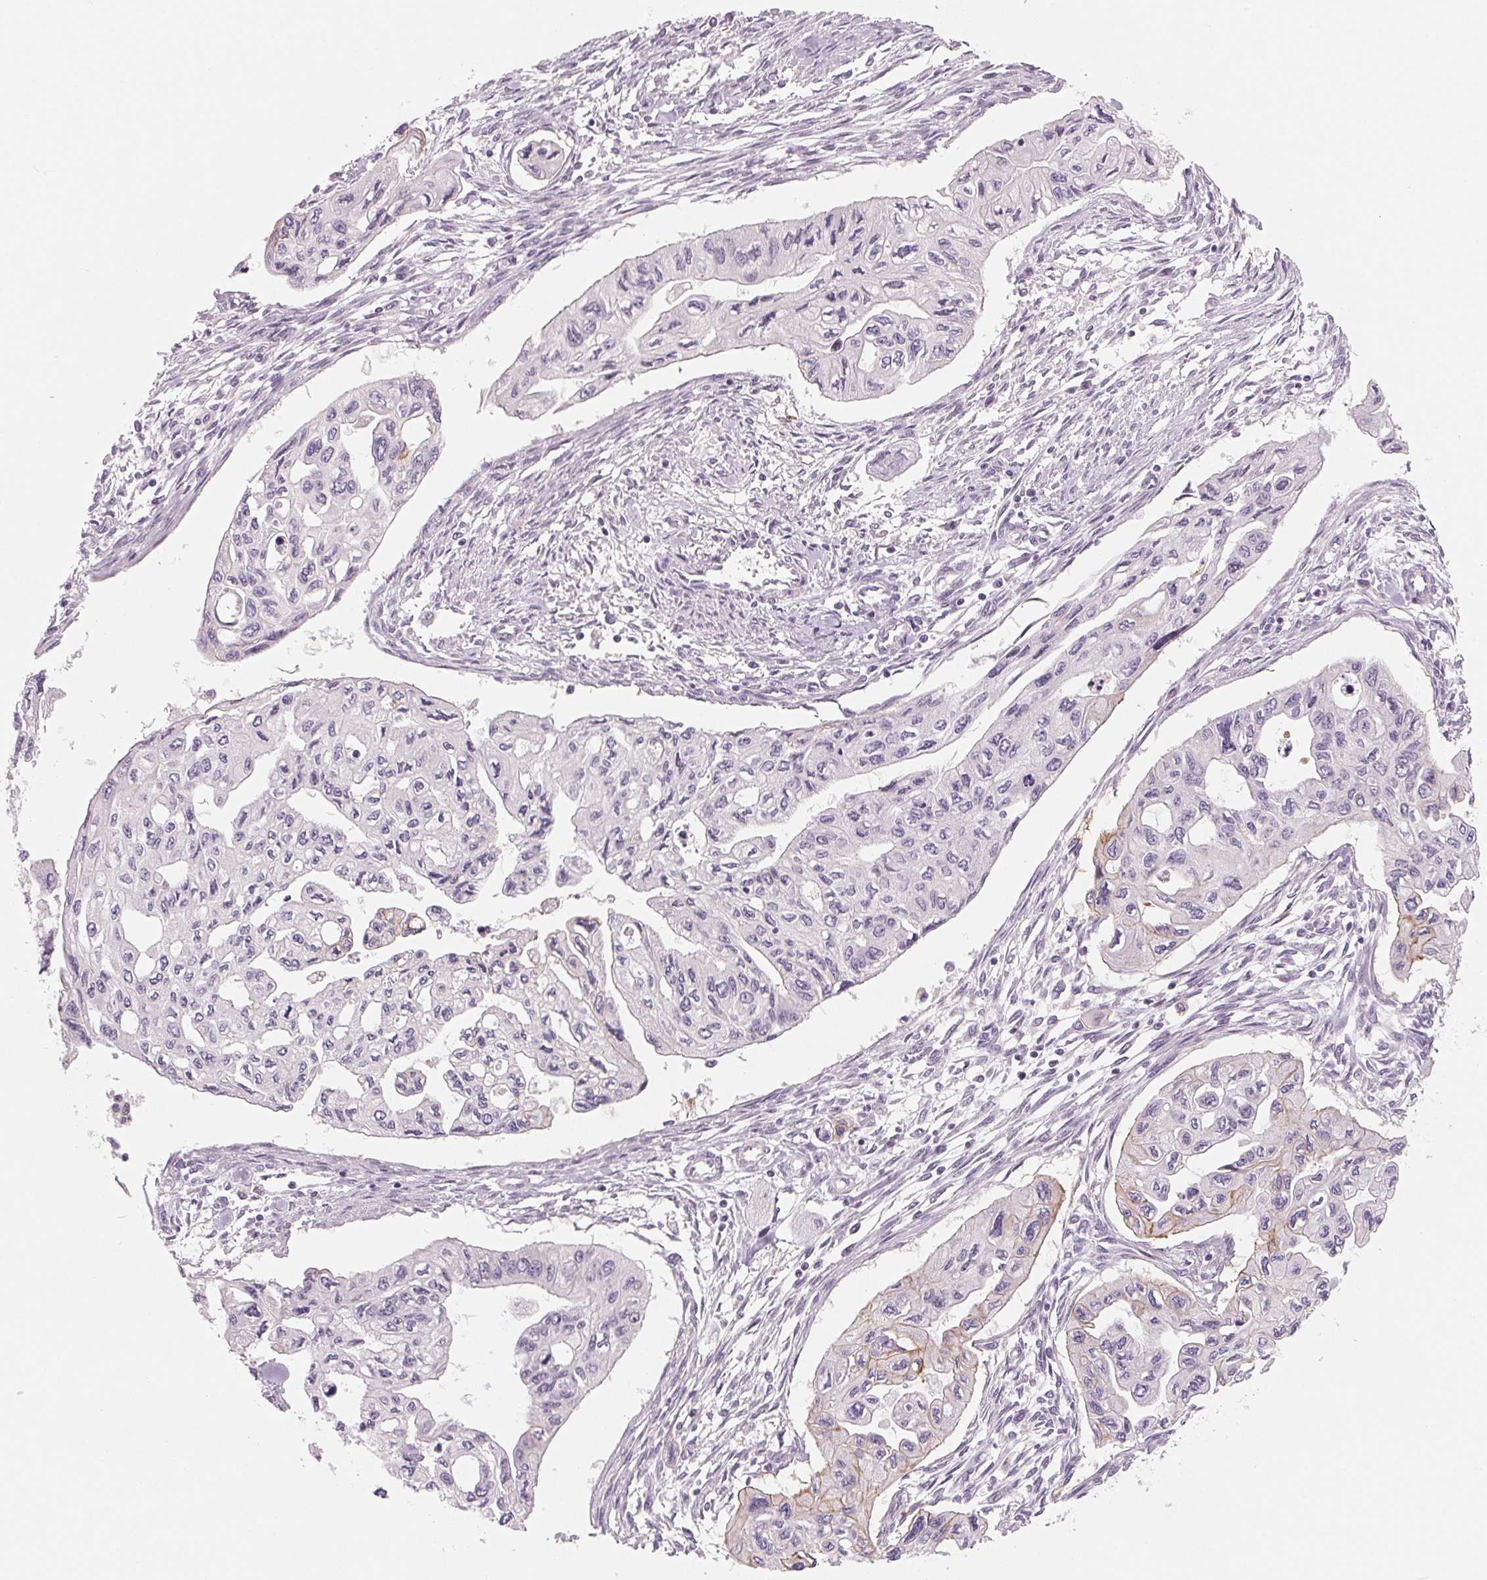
{"staining": {"intensity": "moderate", "quantity": "<25%", "location": "cytoplasmic/membranous"}, "tissue": "pancreatic cancer", "cell_type": "Tumor cells", "image_type": "cancer", "snomed": [{"axis": "morphology", "description": "Adenocarcinoma, NOS"}, {"axis": "topography", "description": "Pancreas"}], "caption": "Immunohistochemical staining of human pancreatic cancer (adenocarcinoma) reveals low levels of moderate cytoplasmic/membranous protein positivity in about <25% of tumor cells.", "gene": "CFC1", "patient": {"sex": "female", "age": 76}}